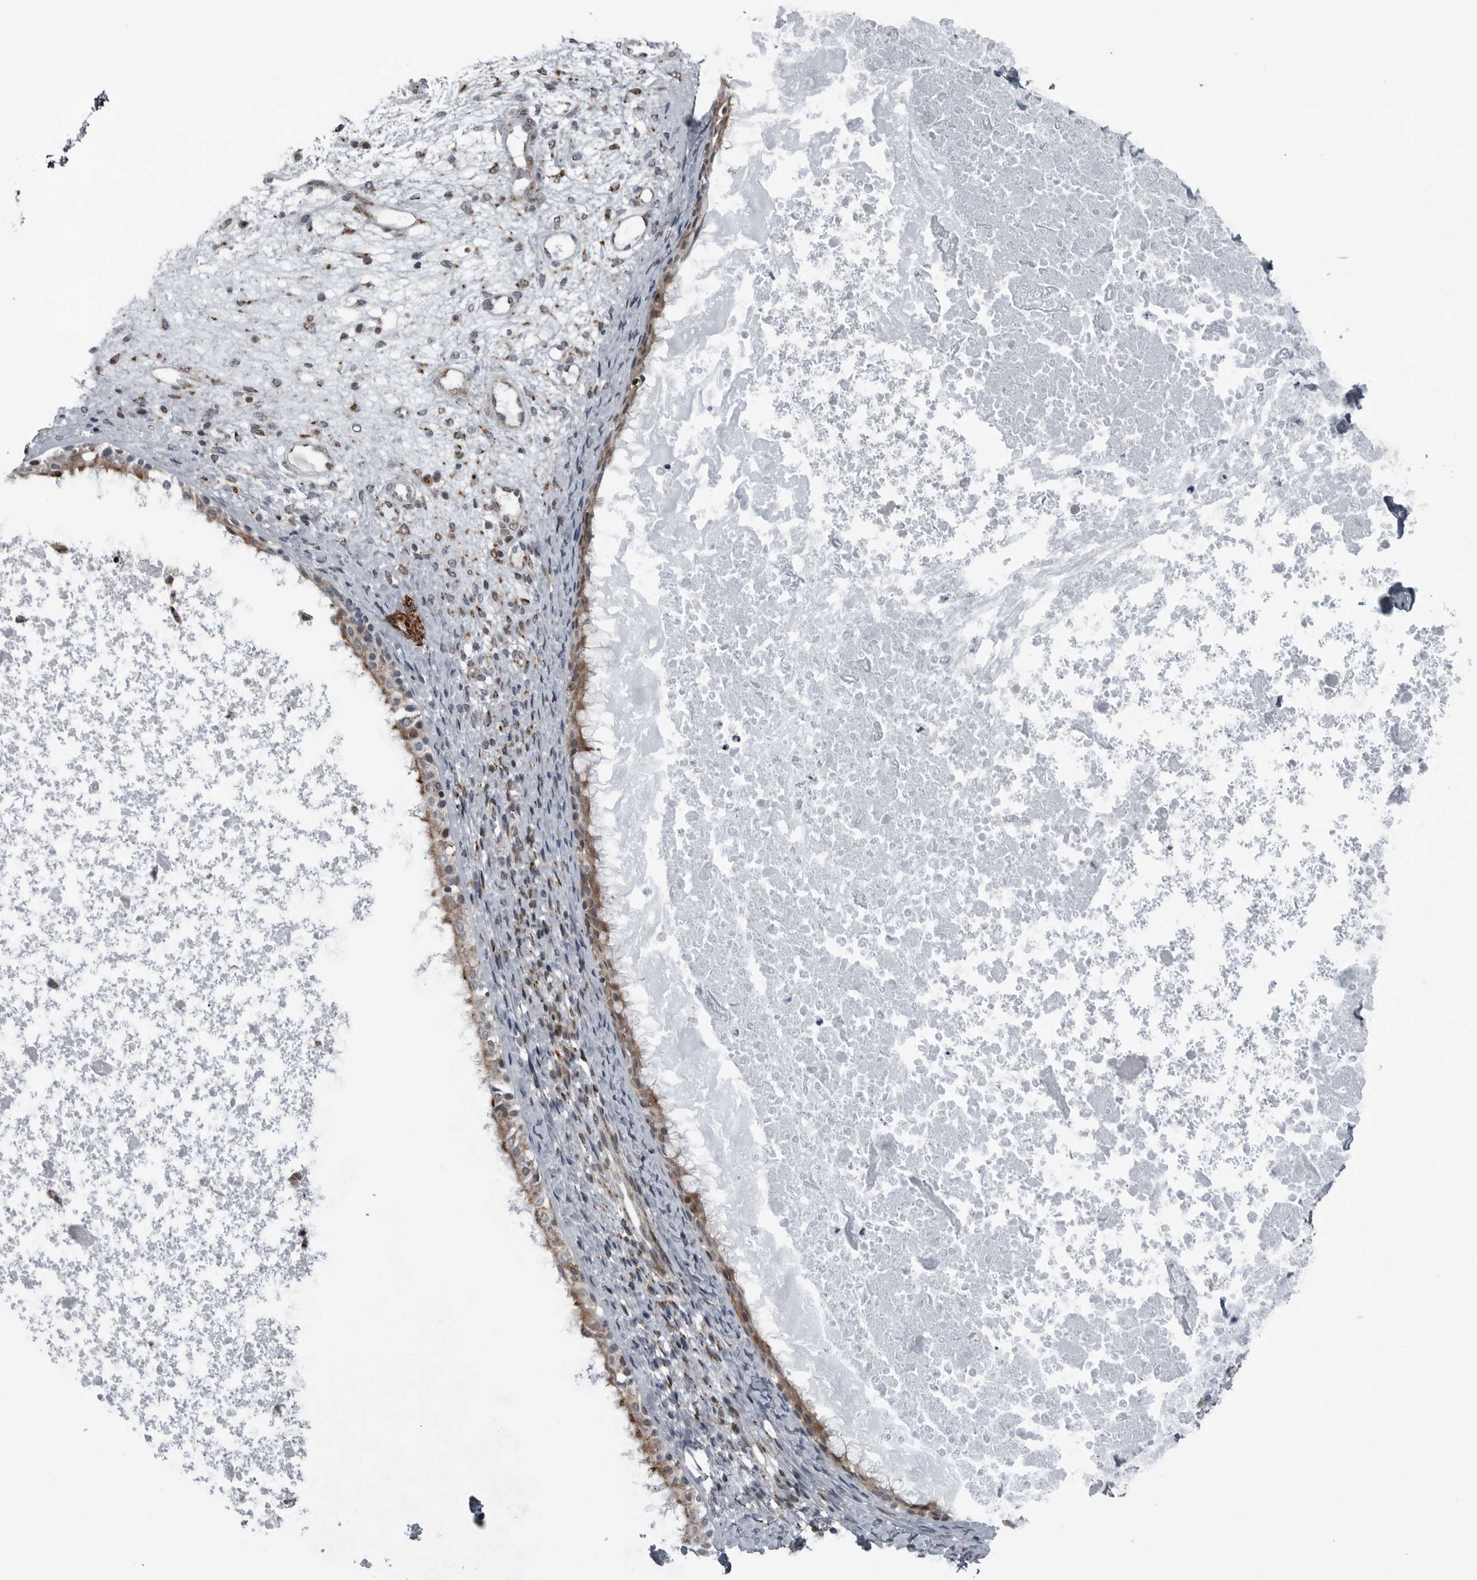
{"staining": {"intensity": "moderate", "quantity": ">75%", "location": "cytoplasmic/membranous"}, "tissue": "nasopharynx", "cell_type": "Respiratory epithelial cells", "image_type": "normal", "snomed": [{"axis": "morphology", "description": "Normal tissue, NOS"}, {"axis": "topography", "description": "Nasopharynx"}], "caption": "Immunohistochemistry (DAB) staining of normal nasopharynx displays moderate cytoplasmic/membranous protein expression in approximately >75% of respiratory epithelial cells.", "gene": "GAK", "patient": {"sex": "male", "age": 22}}